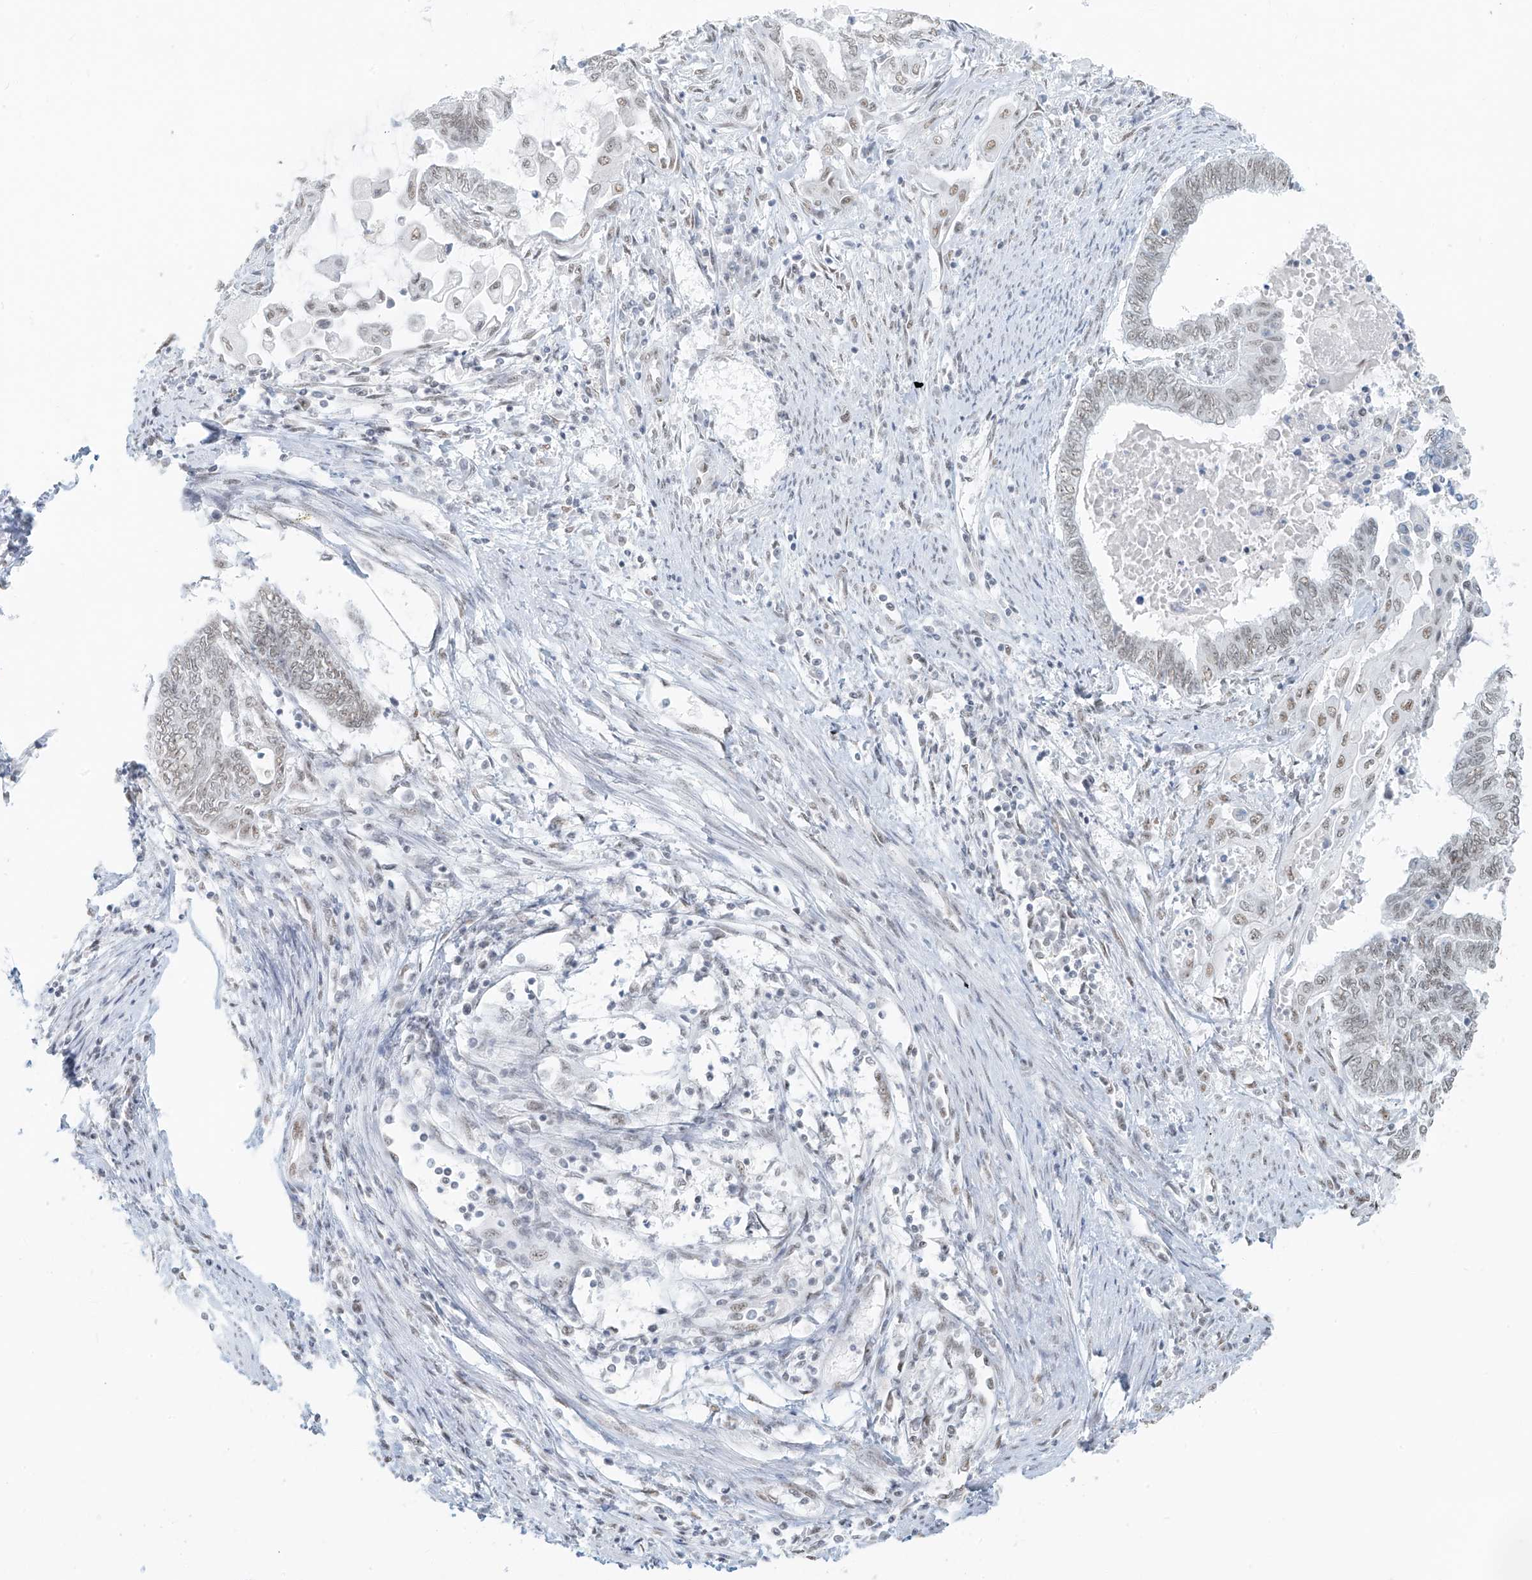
{"staining": {"intensity": "negative", "quantity": "none", "location": "none"}, "tissue": "endometrial cancer", "cell_type": "Tumor cells", "image_type": "cancer", "snomed": [{"axis": "morphology", "description": "Adenocarcinoma, NOS"}, {"axis": "topography", "description": "Uterus"}, {"axis": "topography", "description": "Endometrium"}], "caption": "Micrograph shows no protein expression in tumor cells of endometrial cancer tissue.", "gene": "PGC", "patient": {"sex": "female", "age": 70}}